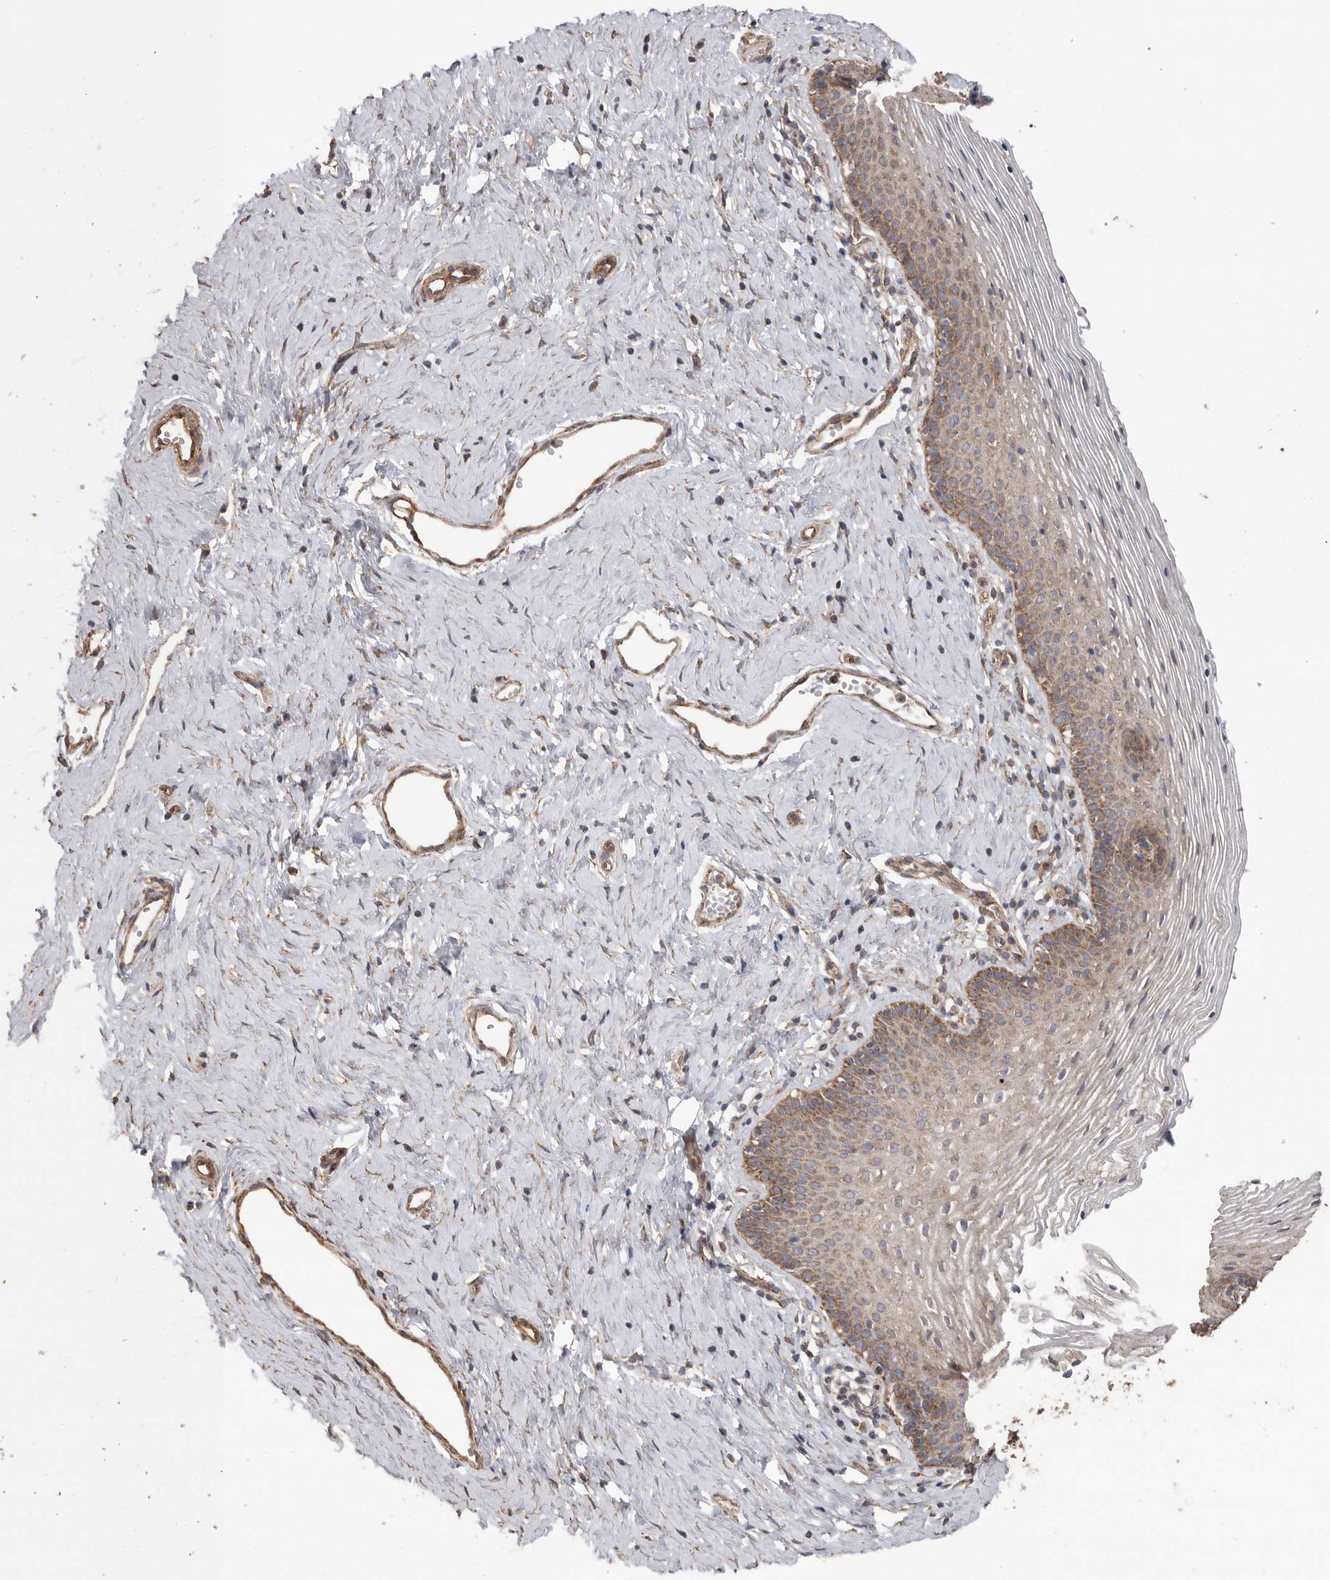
{"staining": {"intensity": "moderate", "quantity": ">75%", "location": "cytoplasmic/membranous"}, "tissue": "vagina", "cell_type": "Squamous epithelial cells", "image_type": "normal", "snomed": [{"axis": "morphology", "description": "Normal tissue, NOS"}, {"axis": "topography", "description": "Vagina"}], "caption": "The micrograph exhibits staining of unremarkable vagina, revealing moderate cytoplasmic/membranous protein positivity (brown color) within squamous epithelial cells. (Brightfield microscopy of DAB IHC at high magnification).", "gene": "PODXL2", "patient": {"sex": "female", "age": 32}}